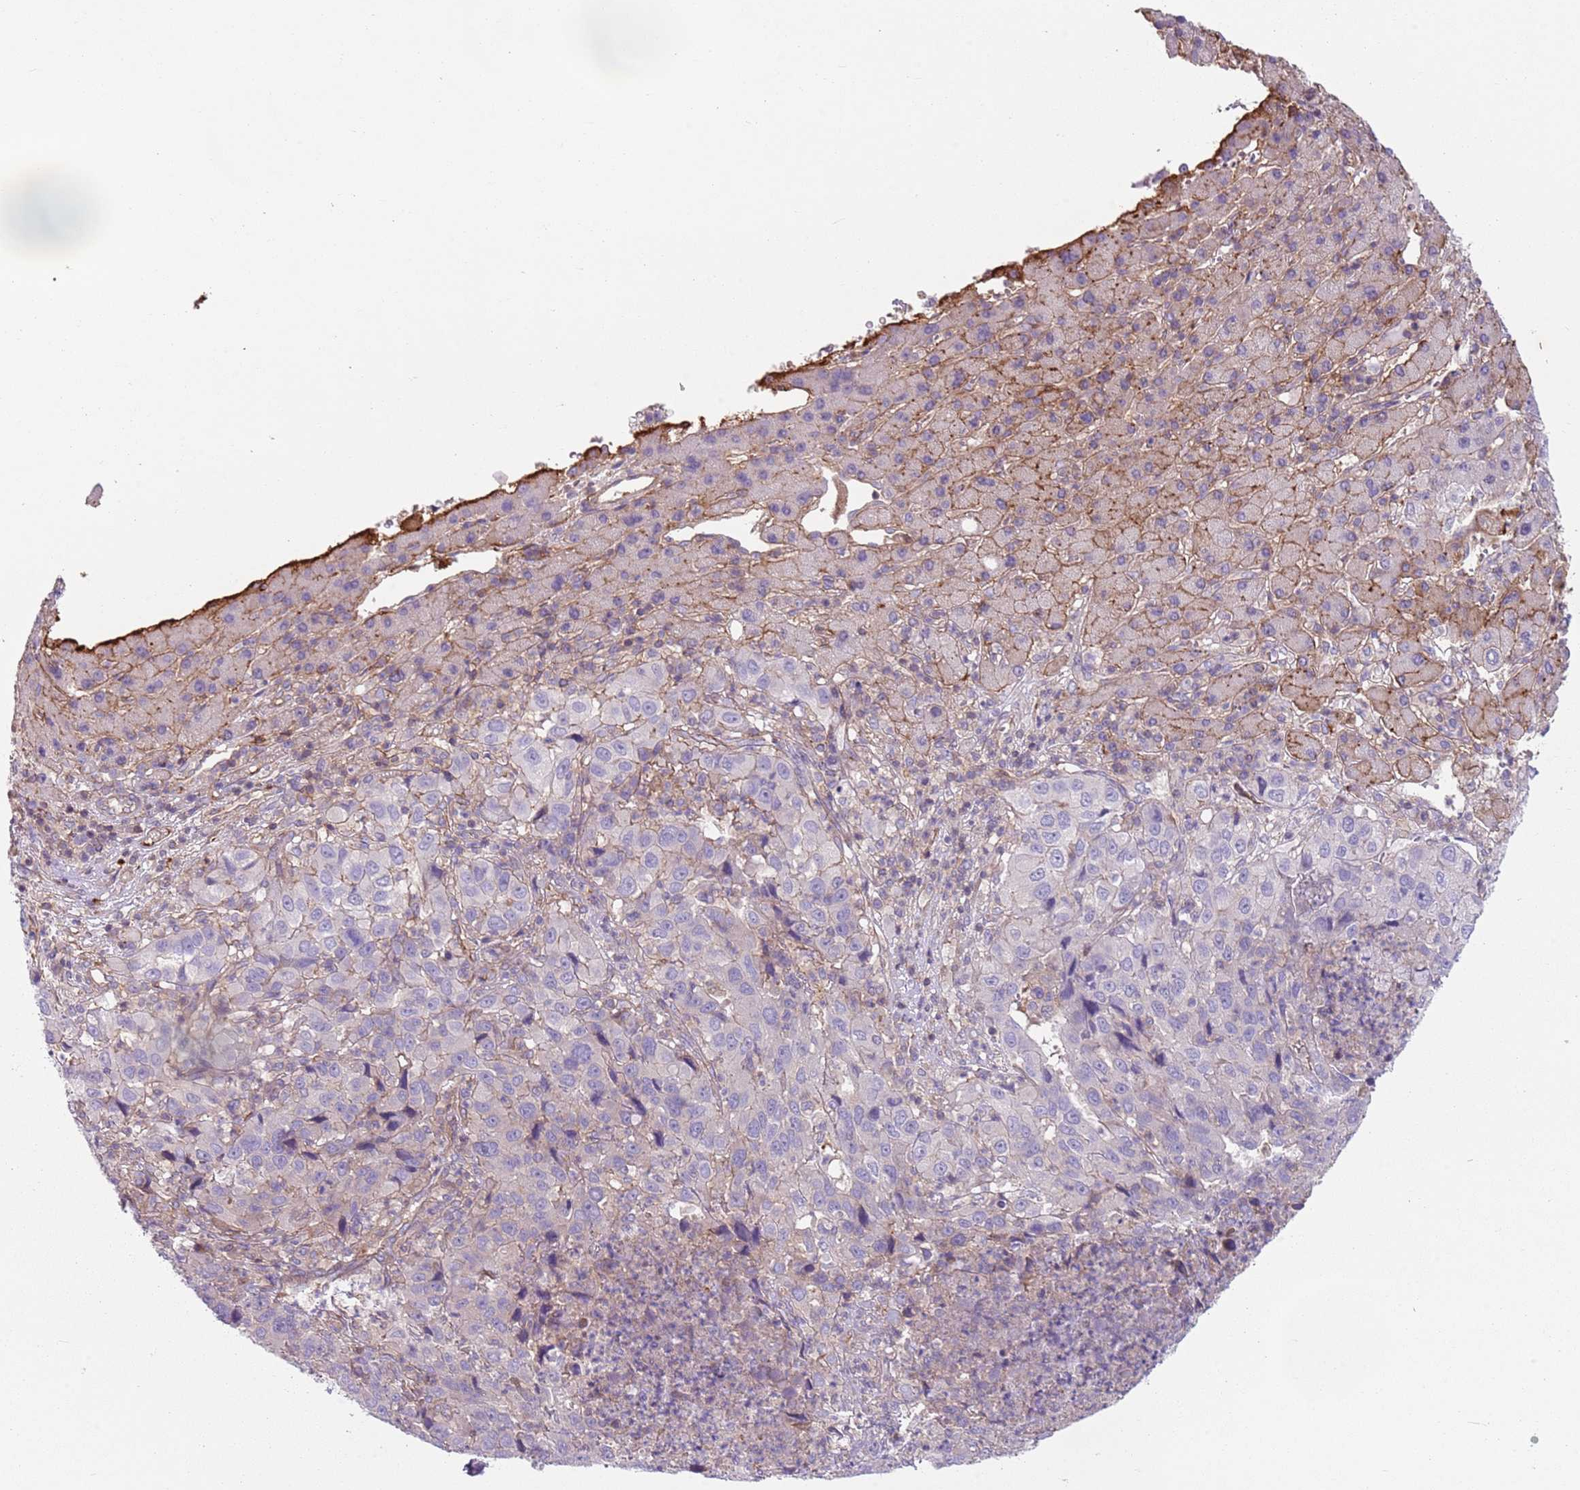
{"staining": {"intensity": "negative", "quantity": "none", "location": "none"}, "tissue": "liver cancer", "cell_type": "Tumor cells", "image_type": "cancer", "snomed": [{"axis": "morphology", "description": "Carcinoma, Hepatocellular, NOS"}, {"axis": "topography", "description": "Liver"}], "caption": "There is no significant positivity in tumor cells of liver hepatocellular carcinoma.", "gene": "GNAI3", "patient": {"sex": "male", "age": 63}}